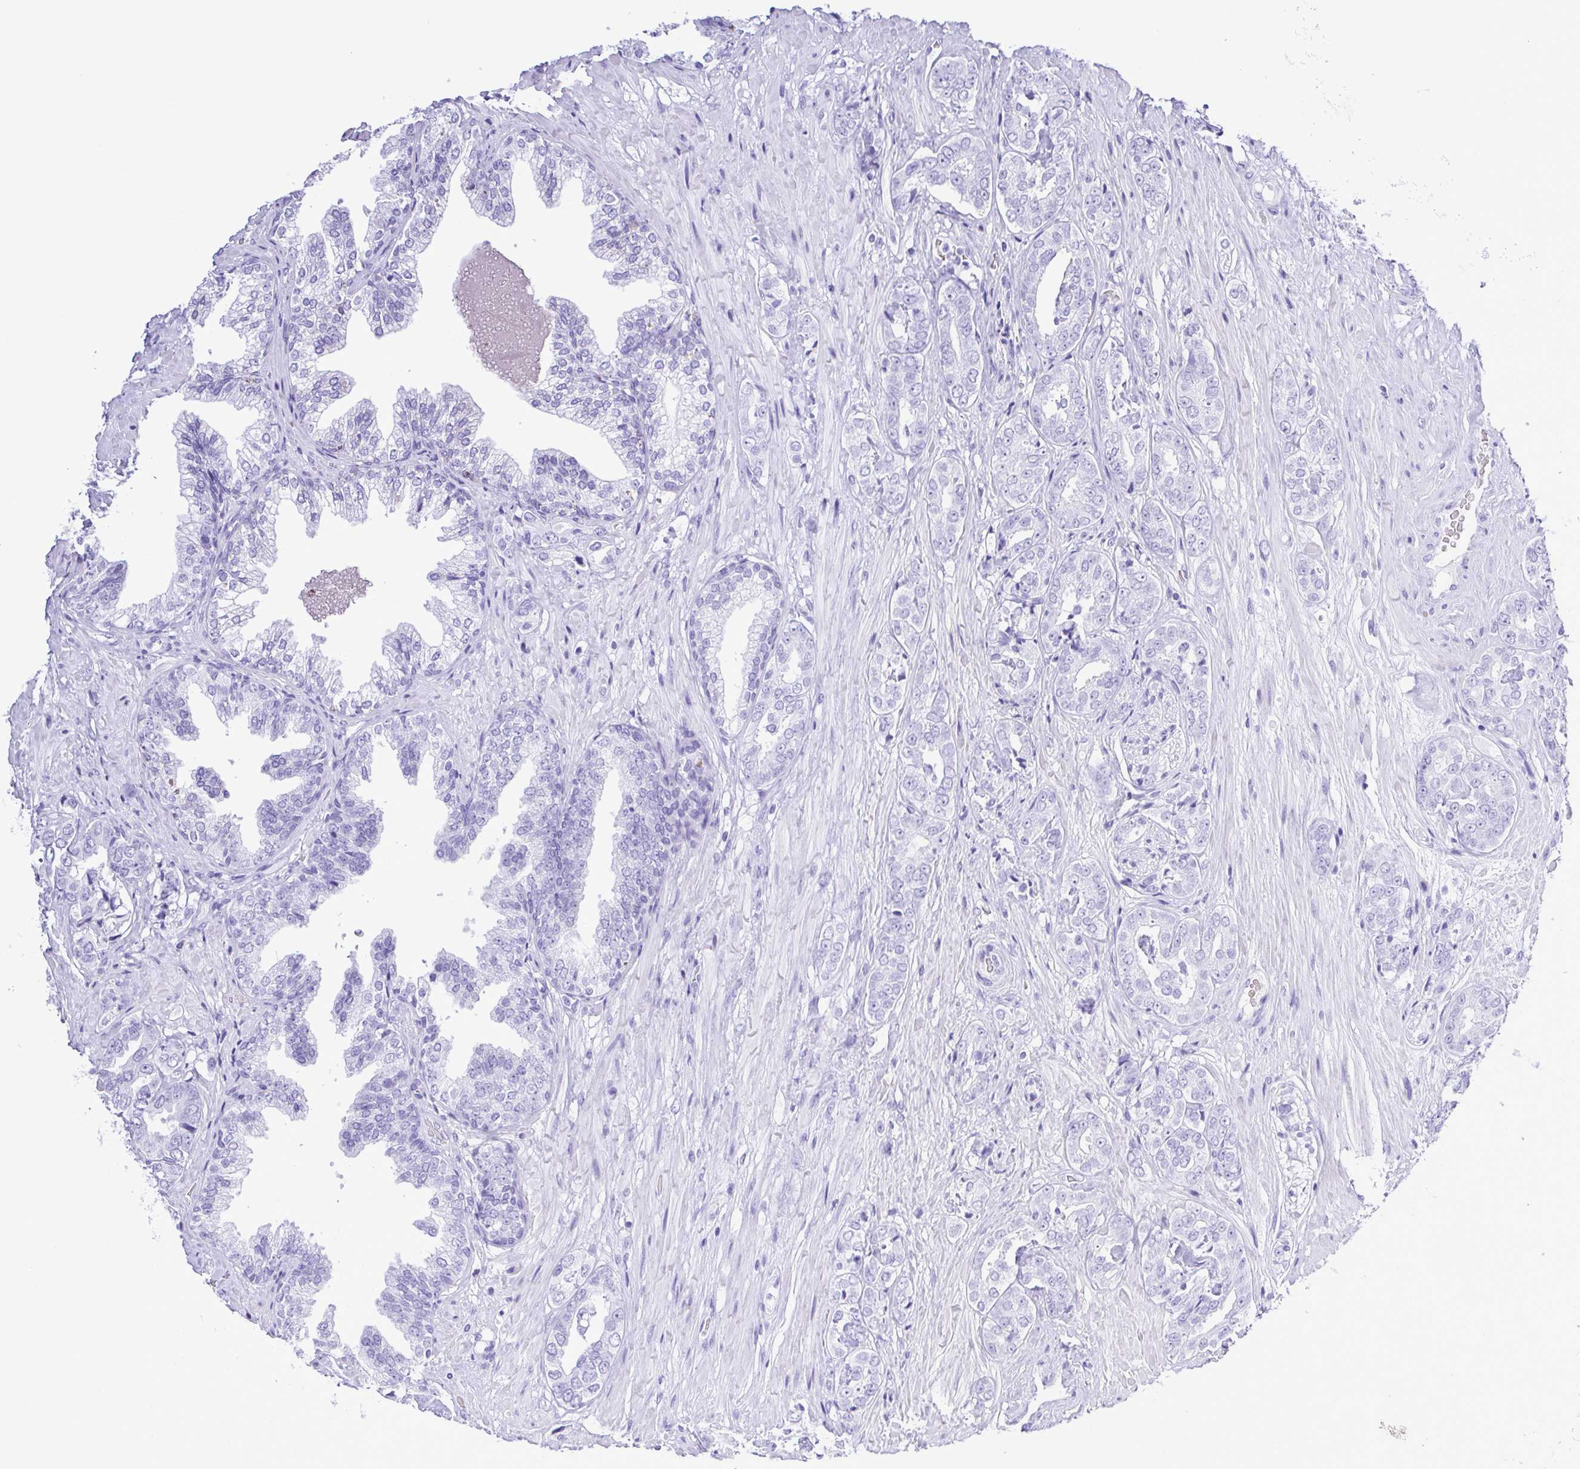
{"staining": {"intensity": "negative", "quantity": "none", "location": "none"}, "tissue": "prostate cancer", "cell_type": "Tumor cells", "image_type": "cancer", "snomed": [{"axis": "morphology", "description": "Adenocarcinoma, High grade"}, {"axis": "topography", "description": "Prostate"}], "caption": "IHC histopathology image of neoplastic tissue: human prostate cancer (high-grade adenocarcinoma) stained with DAB shows no significant protein positivity in tumor cells. (Brightfield microscopy of DAB IHC at high magnification).", "gene": "SYT1", "patient": {"sex": "male", "age": 71}}